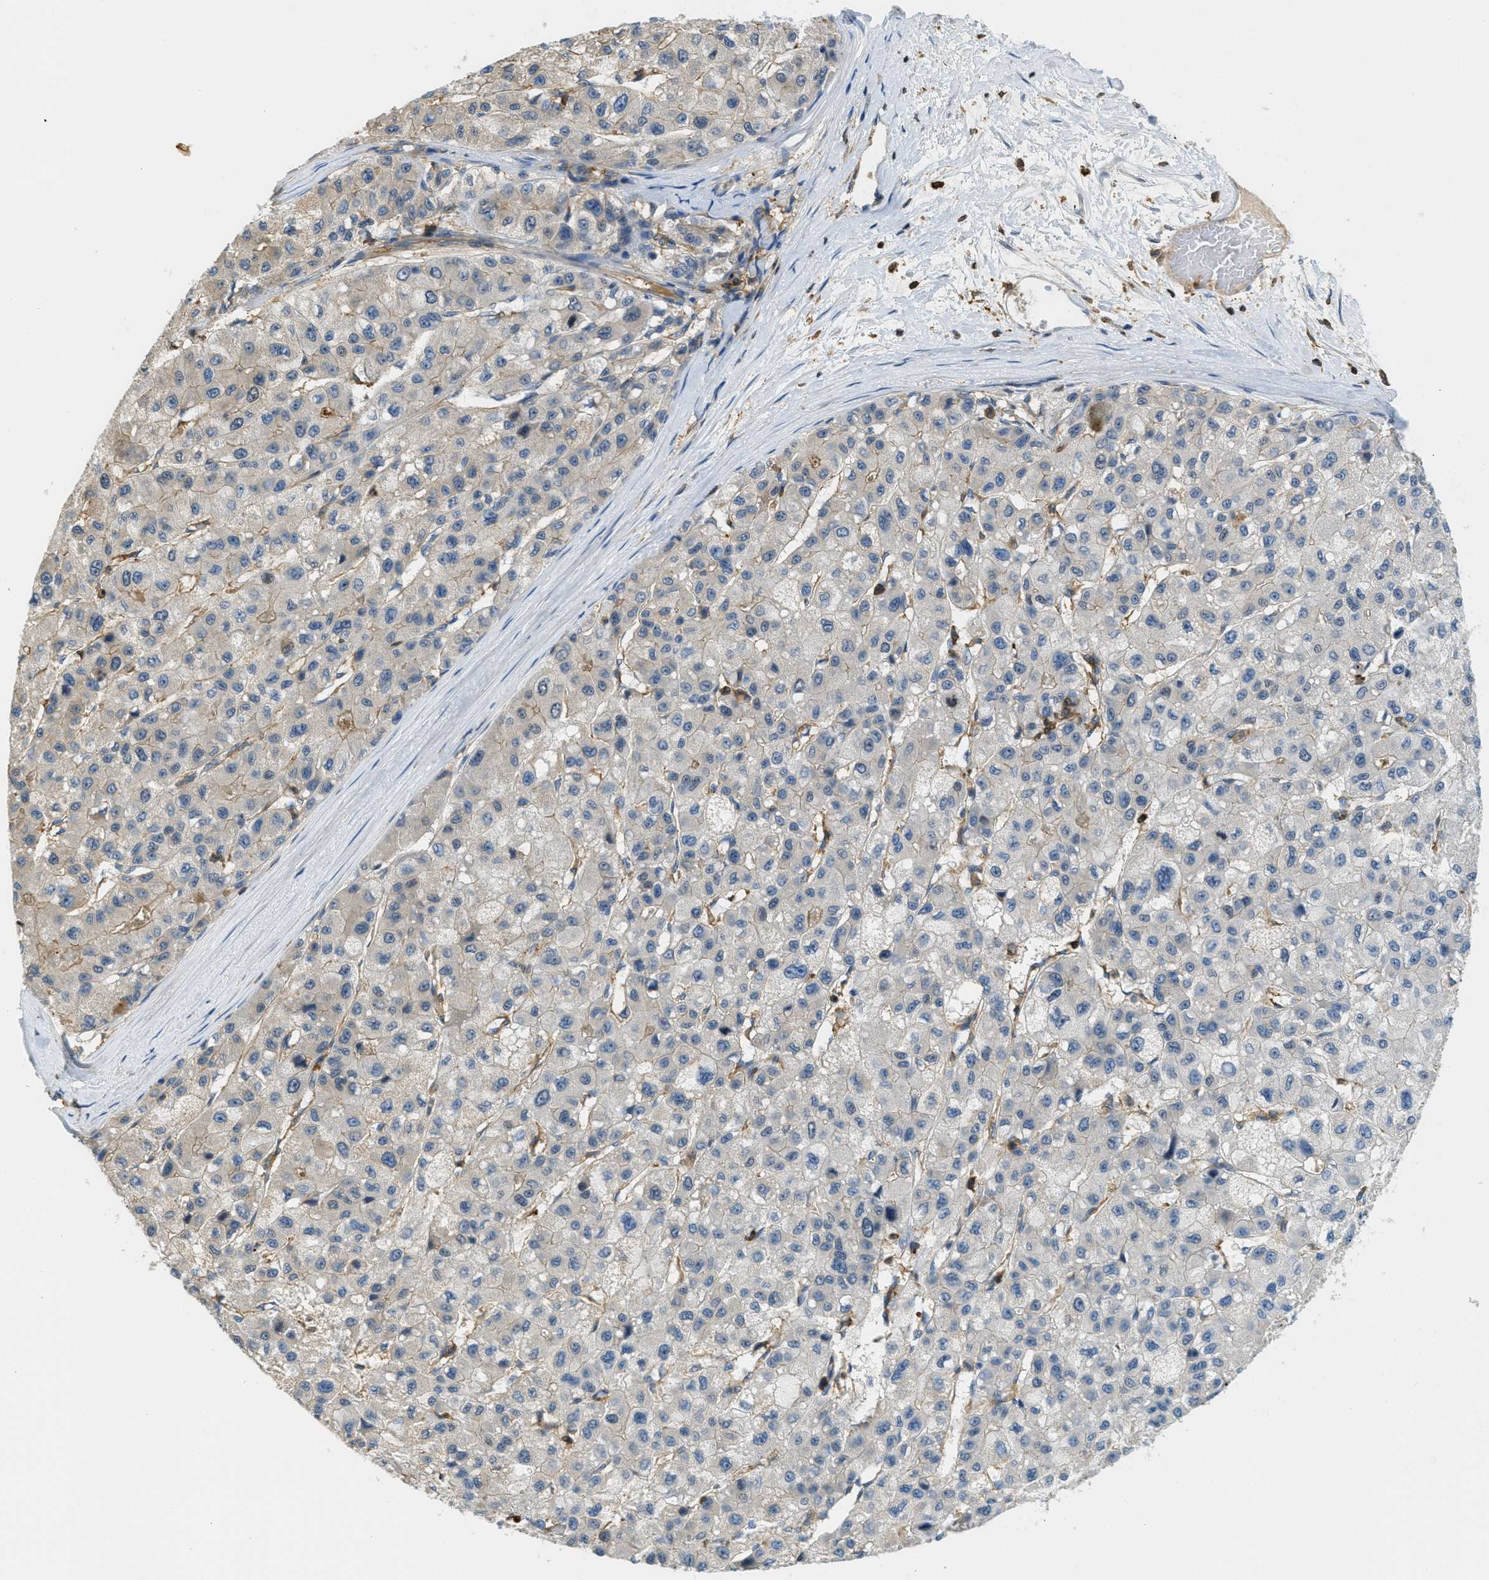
{"staining": {"intensity": "weak", "quantity": "<25%", "location": "cytoplasmic/membranous"}, "tissue": "liver cancer", "cell_type": "Tumor cells", "image_type": "cancer", "snomed": [{"axis": "morphology", "description": "Carcinoma, Hepatocellular, NOS"}, {"axis": "topography", "description": "Liver"}], "caption": "This is an immunohistochemistry histopathology image of hepatocellular carcinoma (liver). There is no positivity in tumor cells.", "gene": "GRIK2", "patient": {"sex": "male", "age": 80}}